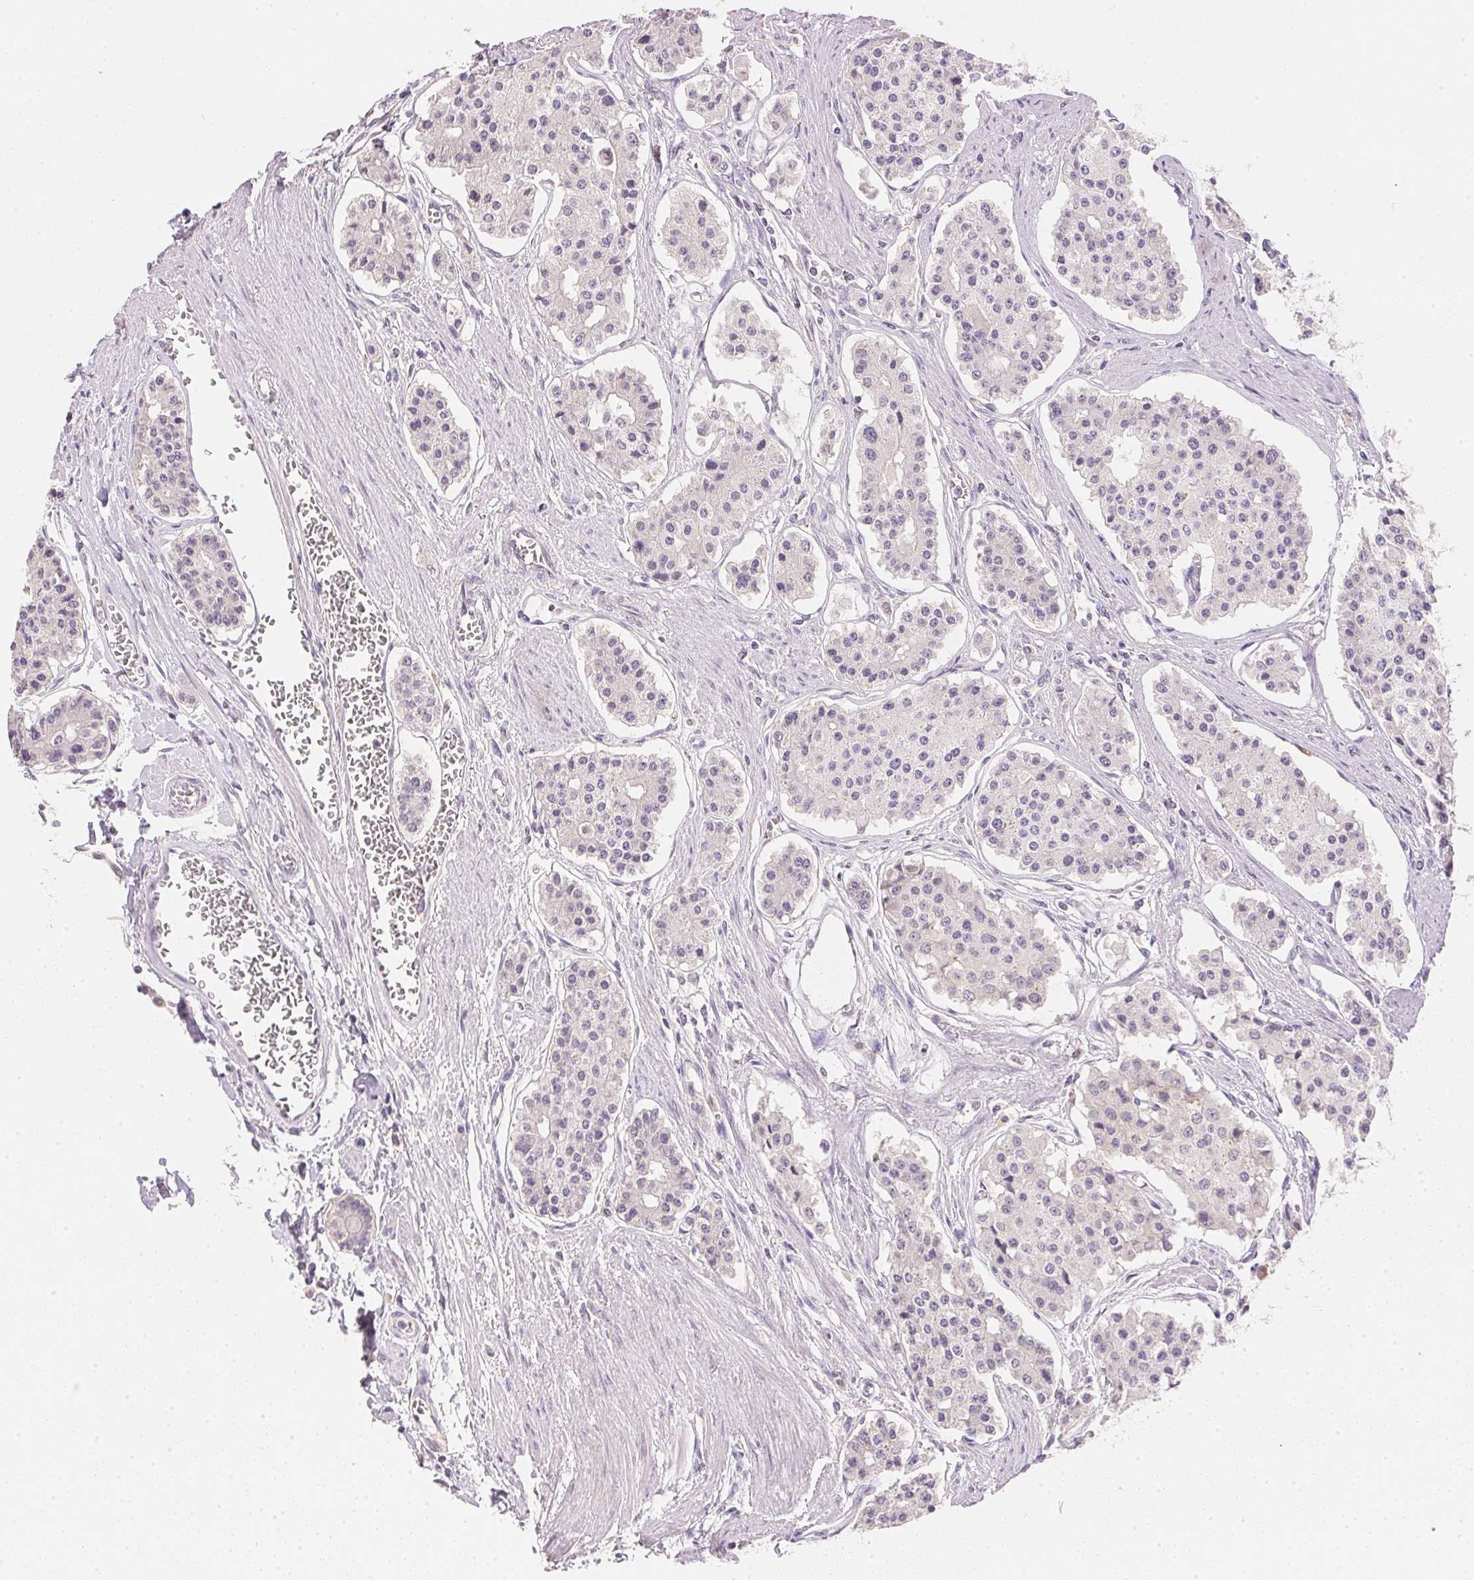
{"staining": {"intensity": "negative", "quantity": "none", "location": "none"}, "tissue": "carcinoid", "cell_type": "Tumor cells", "image_type": "cancer", "snomed": [{"axis": "morphology", "description": "Carcinoid, malignant, NOS"}, {"axis": "topography", "description": "Small intestine"}], "caption": "Carcinoid stained for a protein using IHC demonstrates no expression tumor cells.", "gene": "DHCR24", "patient": {"sex": "female", "age": 65}}